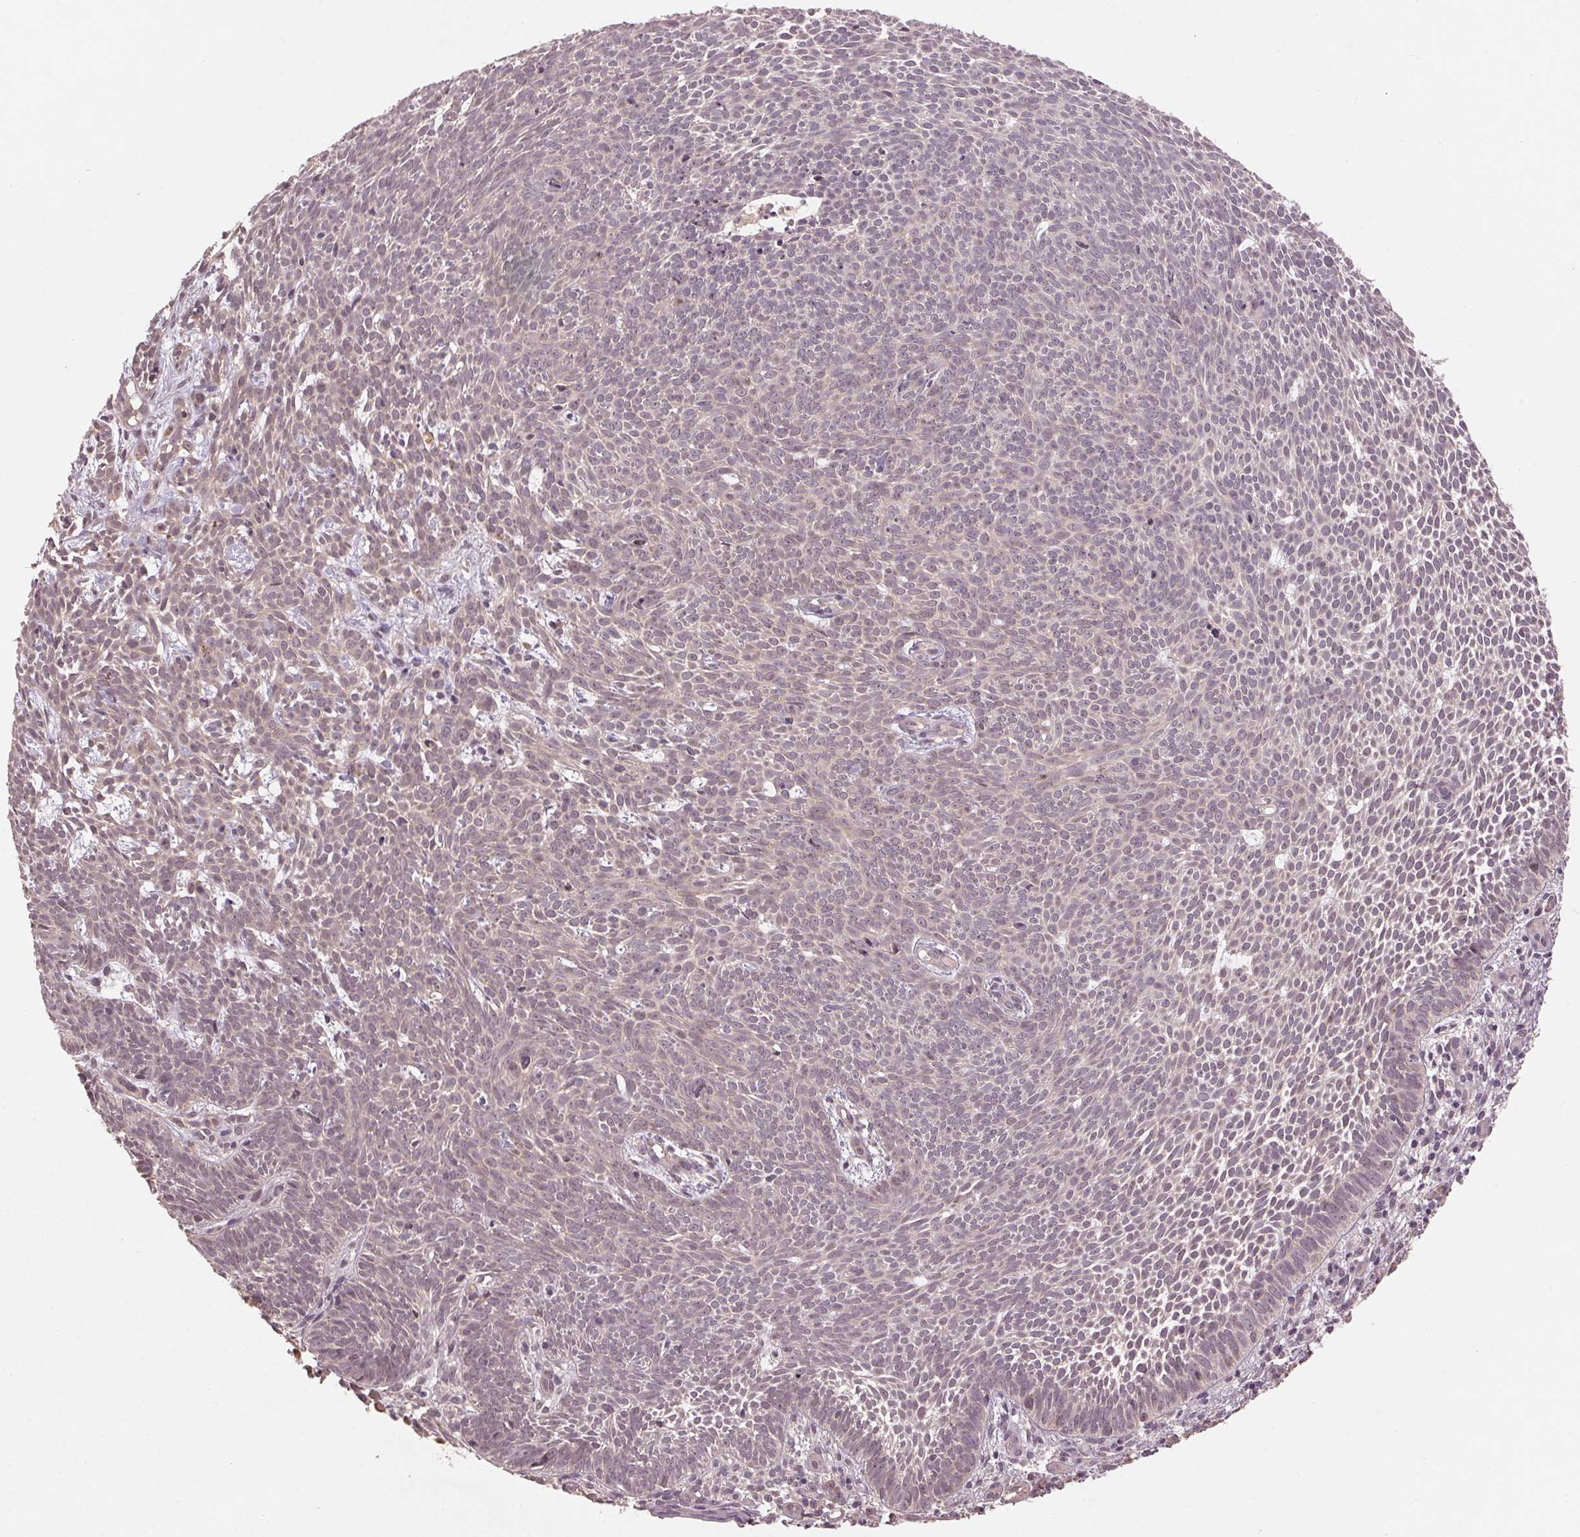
{"staining": {"intensity": "negative", "quantity": "none", "location": "none"}, "tissue": "skin cancer", "cell_type": "Tumor cells", "image_type": "cancer", "snomed": [{"axis": "morphology", "description": "Basal cell carcinoma"}, {"axis": "topography", "description": "Skin"}], "caption": "Skin cancer stained for a protein using immunohistochemistry shows no expression tumor cells.", "gene": "SMLR1", "patient": {"sex": "male", "age": 59}}